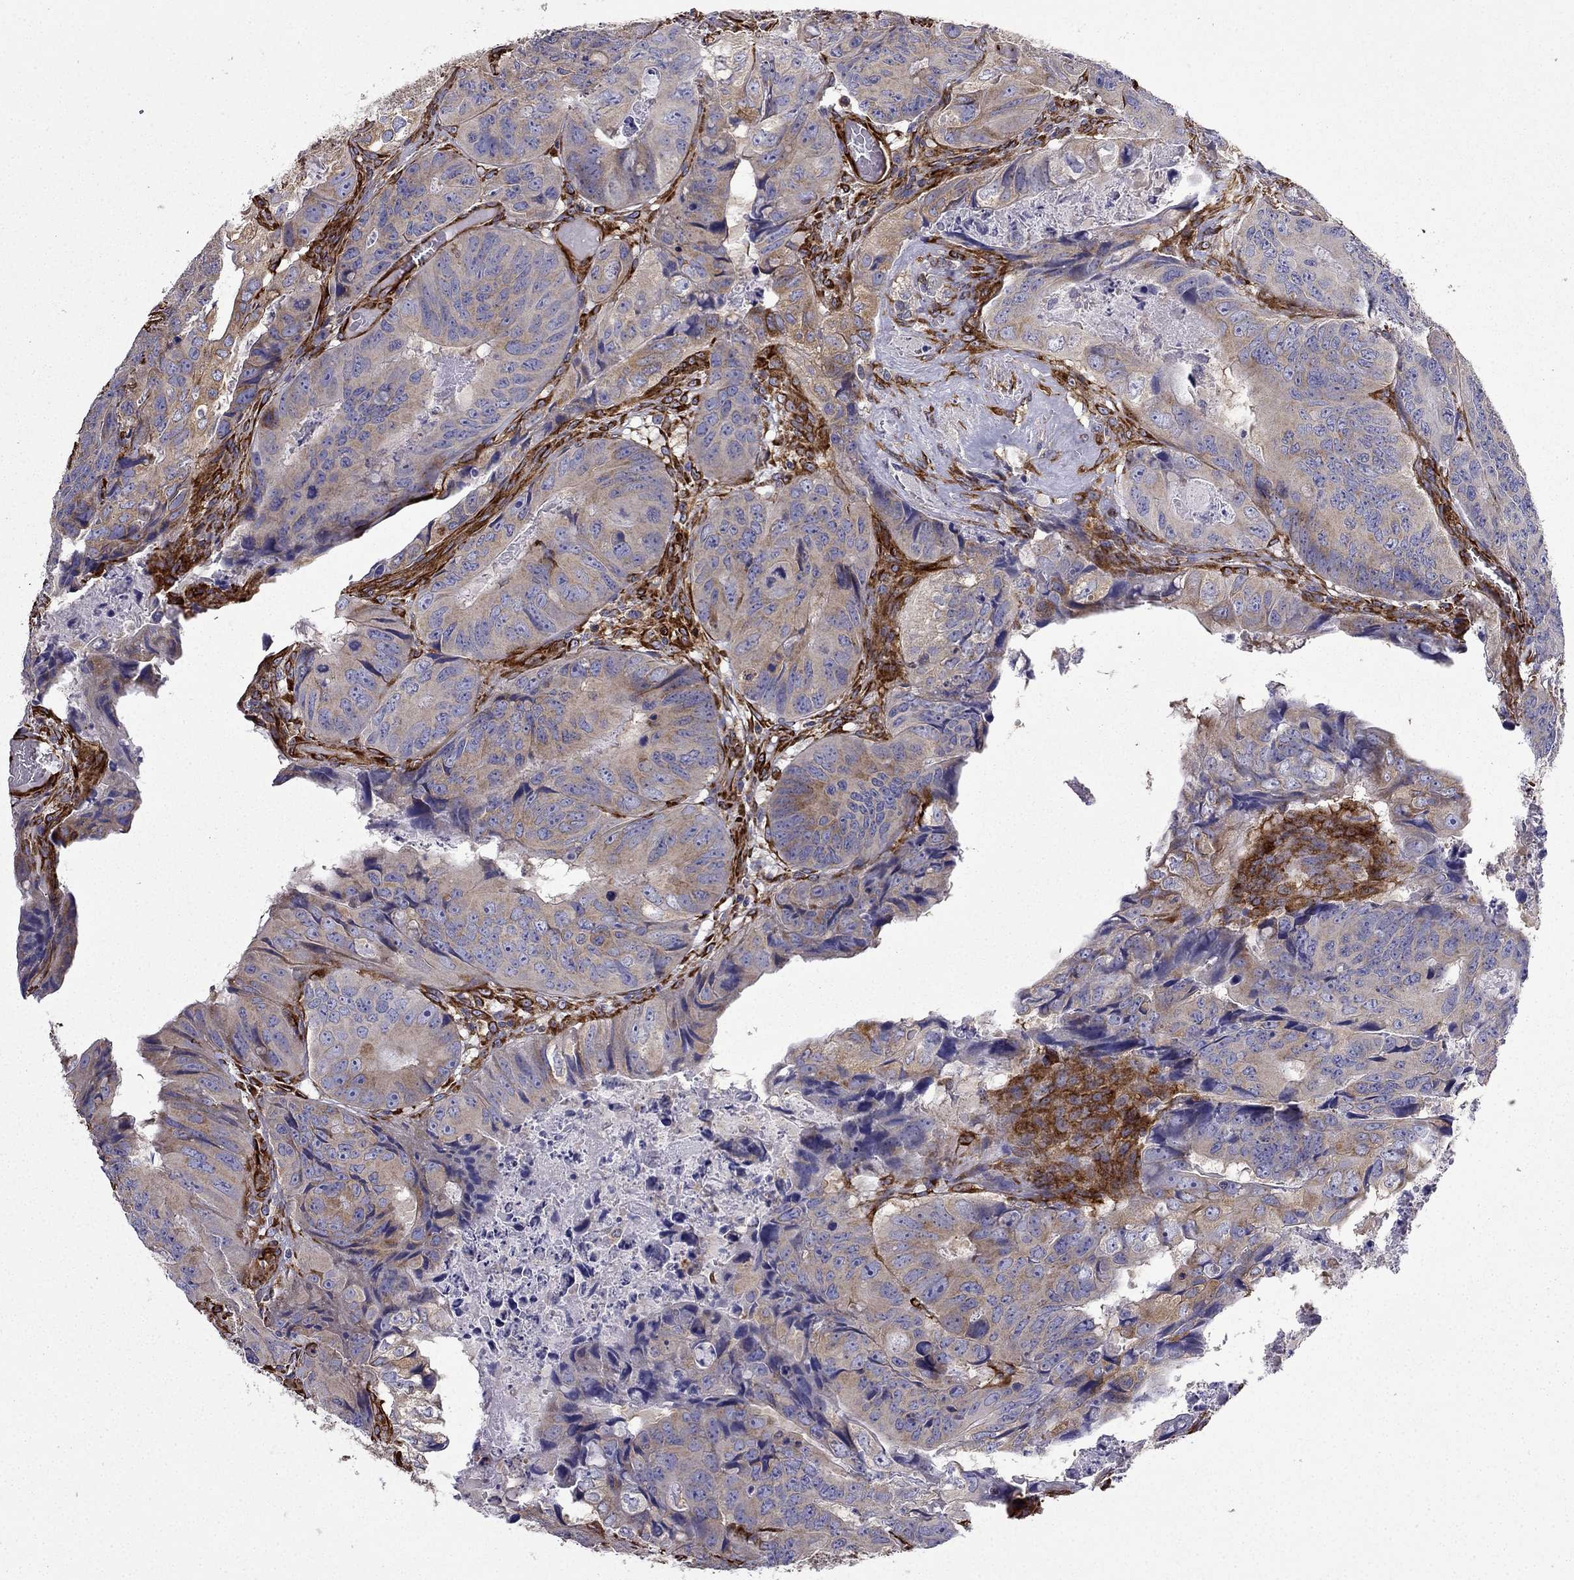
{"staining": {"intensity": "moderate", "quantity": "25%-75%", "location": "cytoplasmic/membranous"}, "tissue": "colorectal cancer", "cell_type": "Tumor cells", "image_type": "cancer", "snomed": [{"axis": "morphology", "description": "Adenocarcinoma, NOS"}, {"axis": "topography", "description": "Colon"}], "caption": "Protein positivity by IHC demonstrates moderate cytoplasmic/membranous expression in about 25%-75% of tumor cells in adenocarcinoma (colorectal).", "gene": "MAP4", "patient": {"sex": "male", "age": 79}}